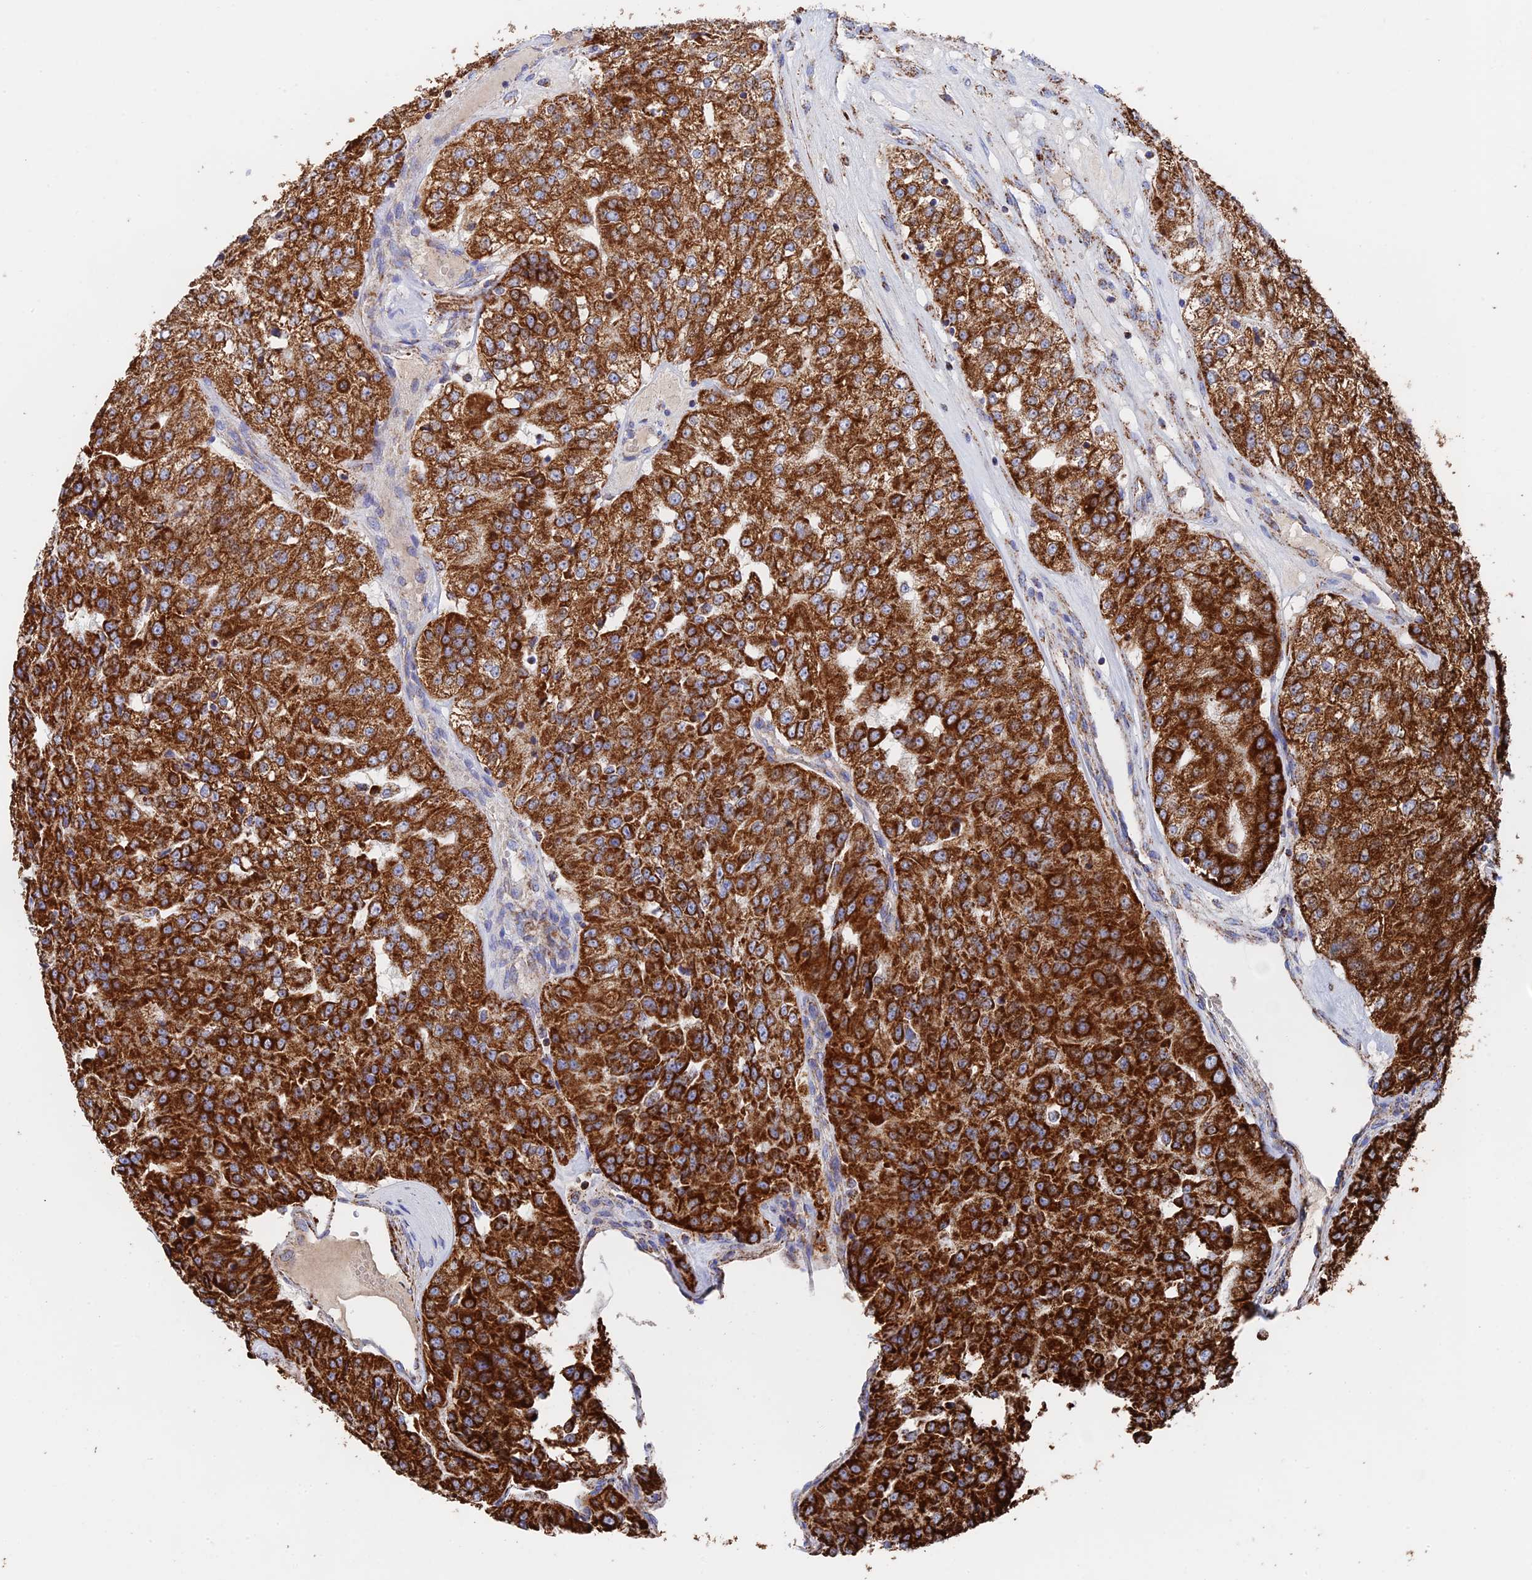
{"staining": {"intensity": "strong", "quantity": ">75%", "location": "cytoplasmic/membranous"}, "tissue": "renal cancer", "cell_type": "Tumor cells", "image_type": "cancer", "snomed": [{"axis": "morphology", "description": "Adenocarcinoma, NOS"}, {"axis": "topography", "description": "Kidney"}], "caption": "Immunohistochemical staining of renal cancer exhibits strong cytoplasmic/membranous protein expression in approximately >75% of tumor cells.", "gene": "HAUS8", "patient": {"sex": "female", "age": 63}}